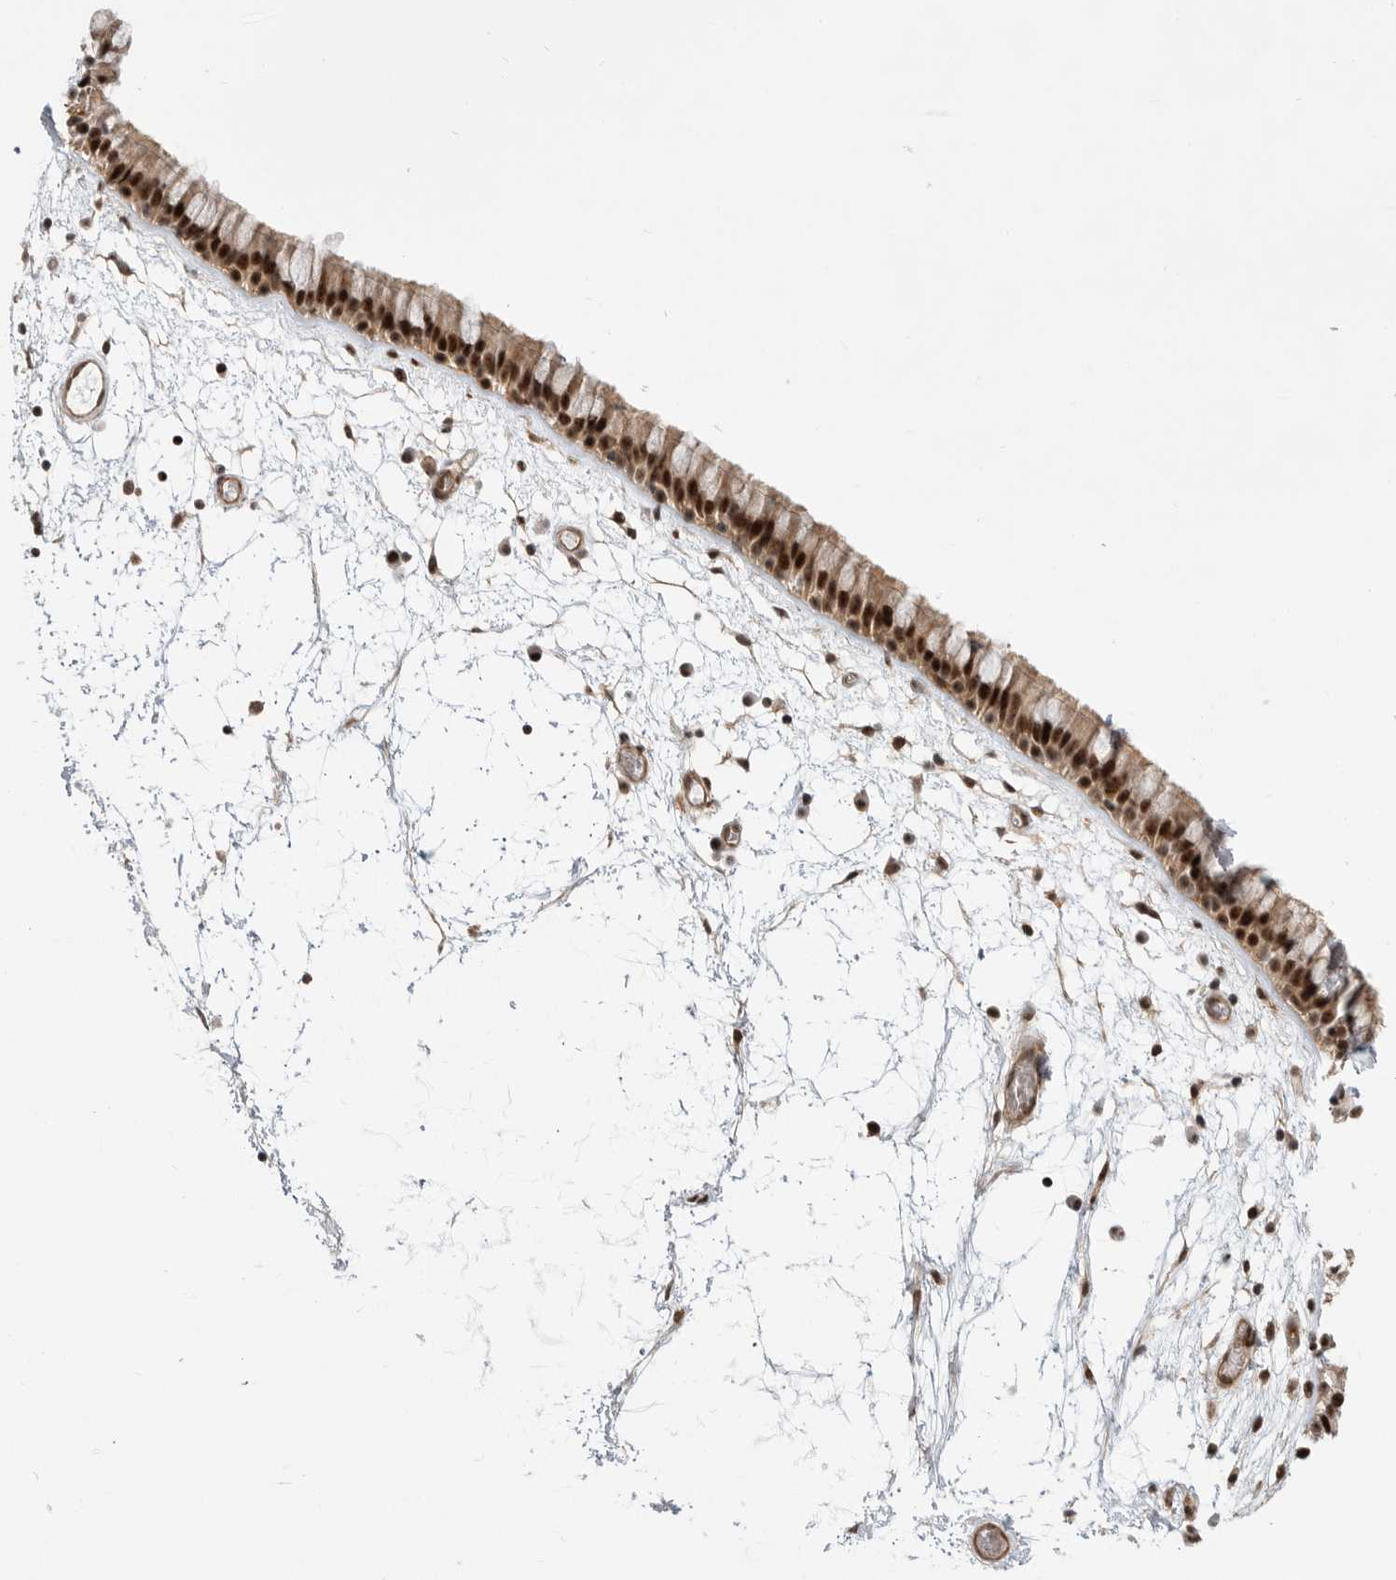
{"staining": {"intensity": "strong", "quantity": ">75%", "location": "cytoplasmic/membranous,nuclear"}, "tissue": "nasopharynx", "cell_type": "Respiratory epithelial cells", "image_type": "normal", "snomed": [{"axis": "morphology", "description": "Normal tissue, NOS"}, {"axis": "morphology", "description": "Inflammation, NOS"}, {"axis": "topography", "description": "Nasopharynx"}], "caption": "Benign nasopharynx was stained to show a protein in brown. There is high levels of strong cytoplasmic/membranous,nuclear positivity in approximately >75% of respiratory epithelial cells. (brown staining indicates protein expression, while blue staining denotes nuclei).", "gene": "GPATCH2", "patient": {"sex": "male", "age": 48}}